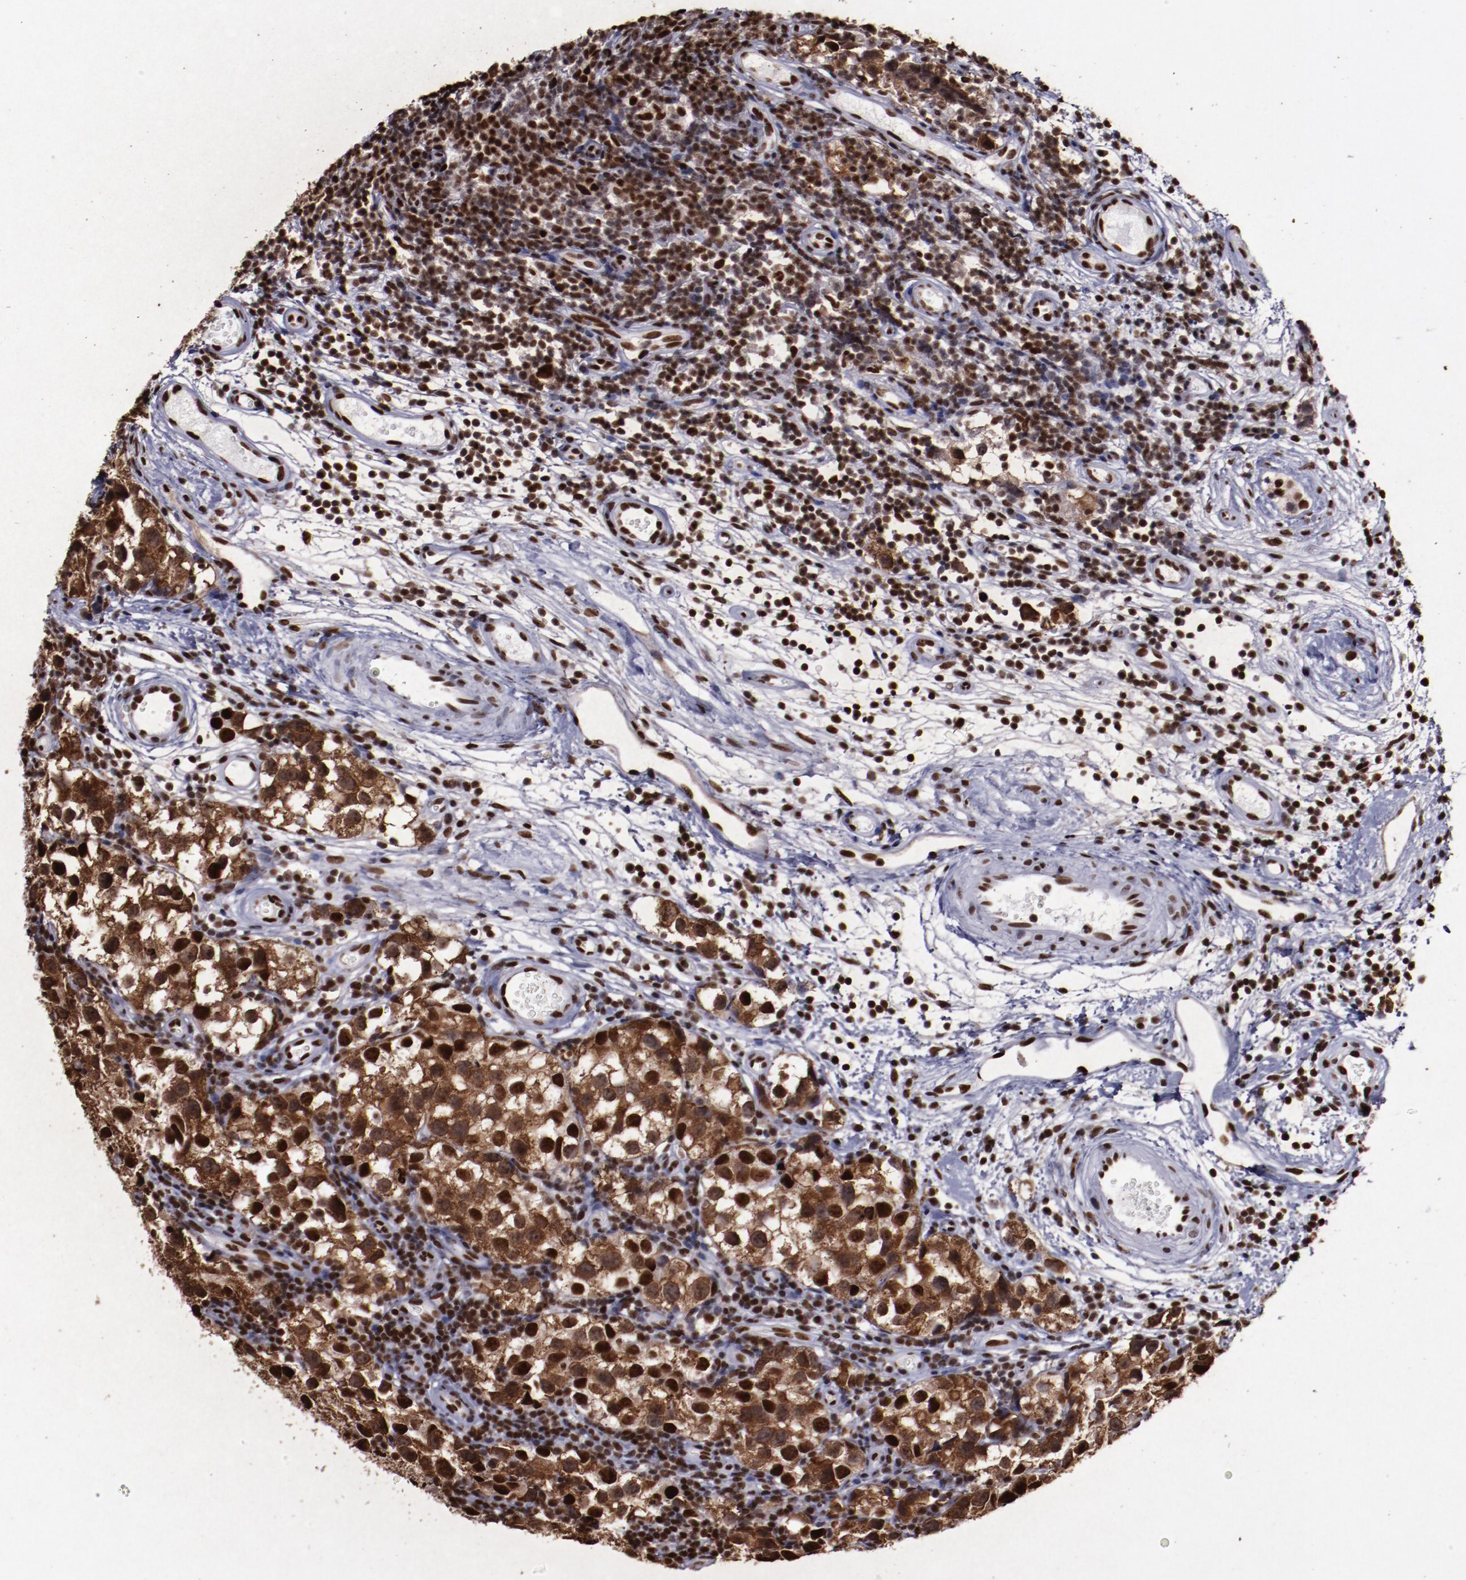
{"staining": {"intensity": "strong", "quantity": ">75%", "location": "cytoplasmic/membranous,nuclear"}, "tissue": "testis cancer", "cell_type": "Tumor cells", "image_type": "cancer", "snomed": [{"axis": "morphology", "description": "Seminoma, NOS"}, {"axis": "topography", "description": "Testis"}], "caption": "Immunohistochemistry (IHC) of human seminoma (testis) reveals high levels of strong cytoplasmic/membranous and nuclear staining in about >75% of tumor cells.", "gene": "APEX1", "patient": {"sex": "male", "age": 39}}